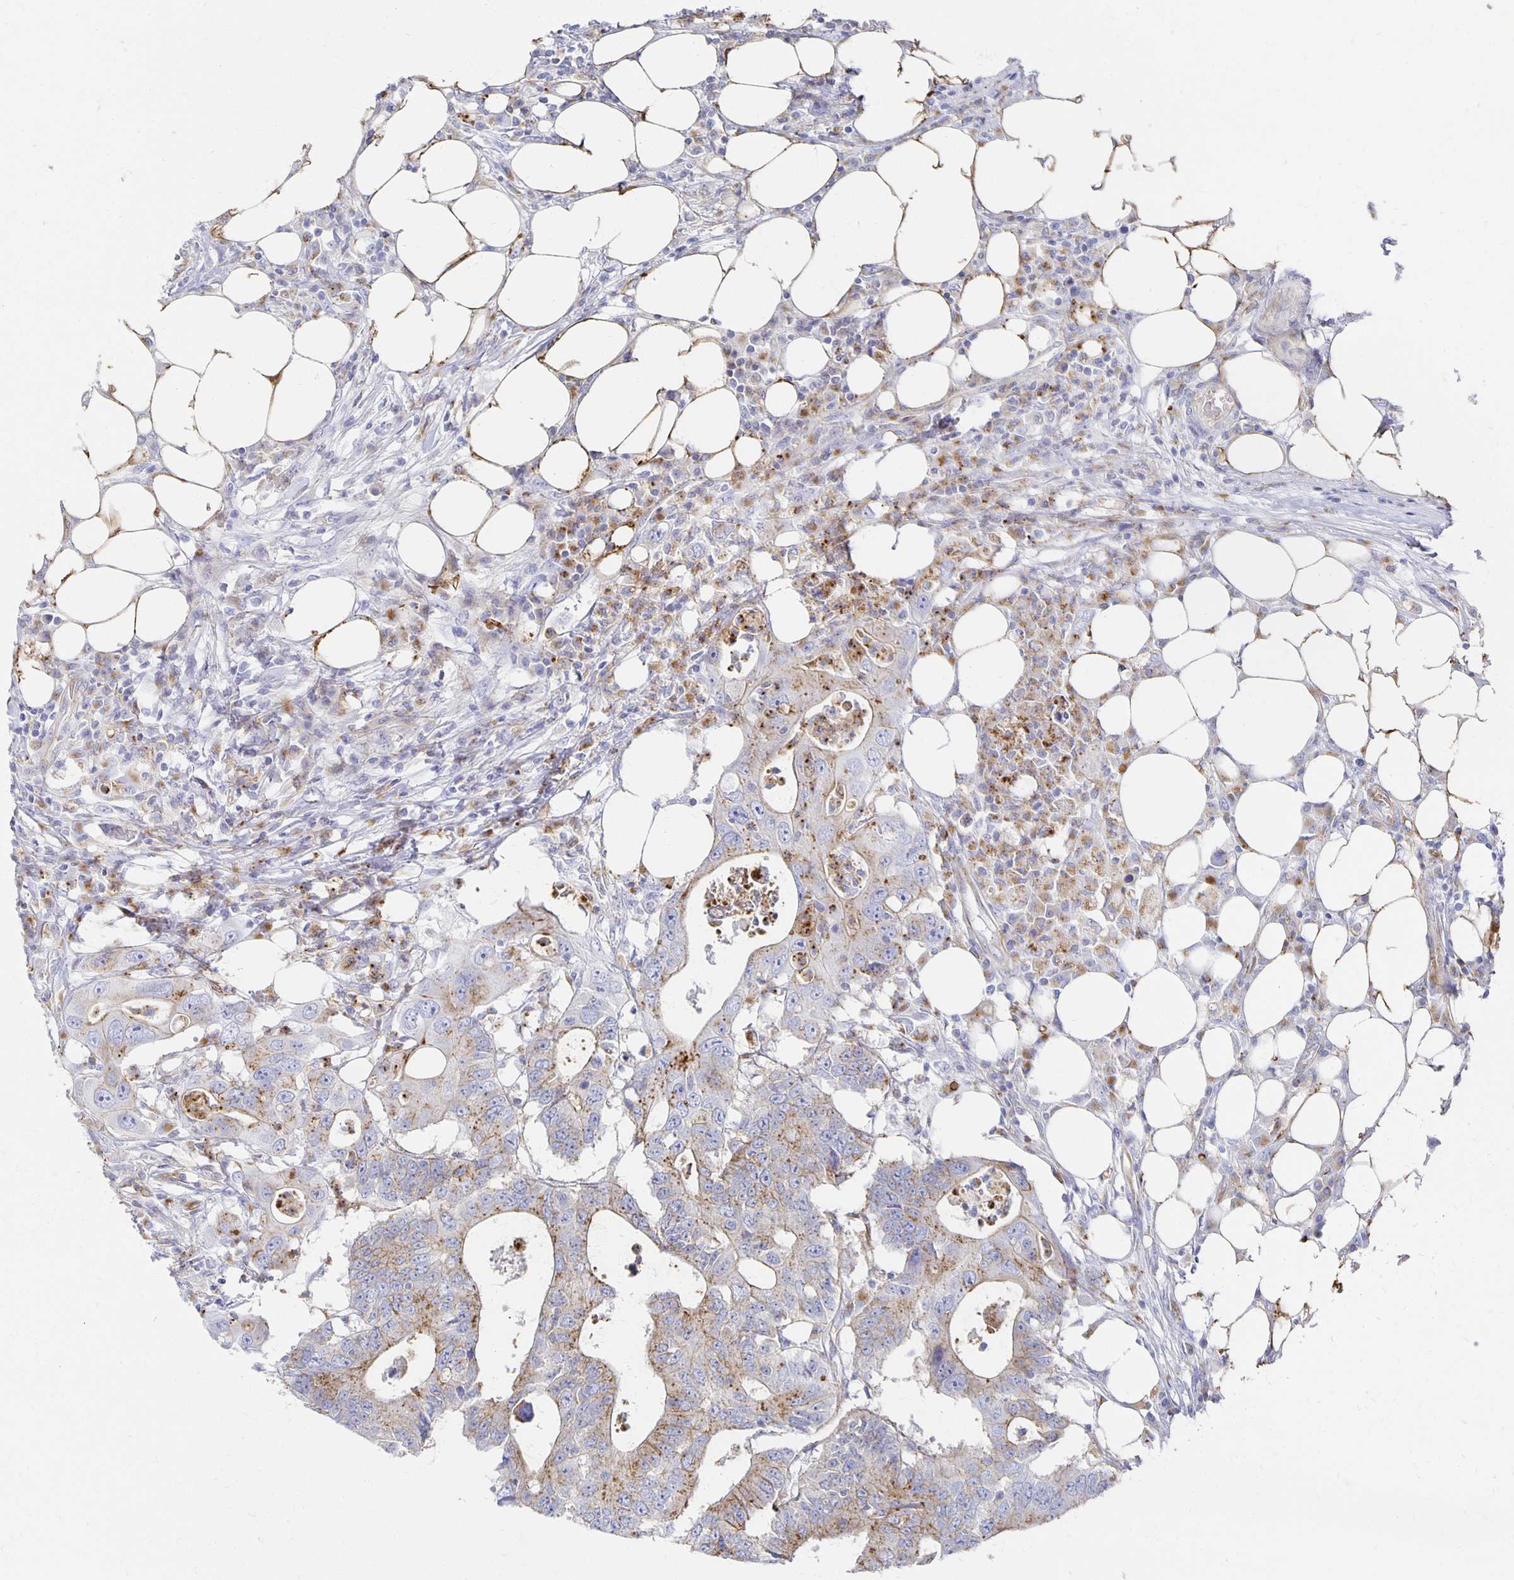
{"staining": {"intensity": "moderate", "quantity": "25%-75%", "location": "cytoplasmic/membranous"}, "tissue": "colorectal cancer", "cell_type": "Tumor cells", "image_type": "cancer", "snomed": [{"axis": "morphology", "description": "Adenocarcinoma, NOS"}, {"axis": "topography", "description": "Colon"}], "caption": "IHC staining of colorectal cancer, which displays medium levels of moderate cytoplasmic/membranous staining in about 25%-75% of tumor cells indicating moderate cytoplasmic/membranous protein expression. The staining was performed using DAB (brown) for protein detection and nuclei were counterstained in hematoxylin (blue).", "gene": "TAAR1", "patient": {"sex": "male", "age": 71}}